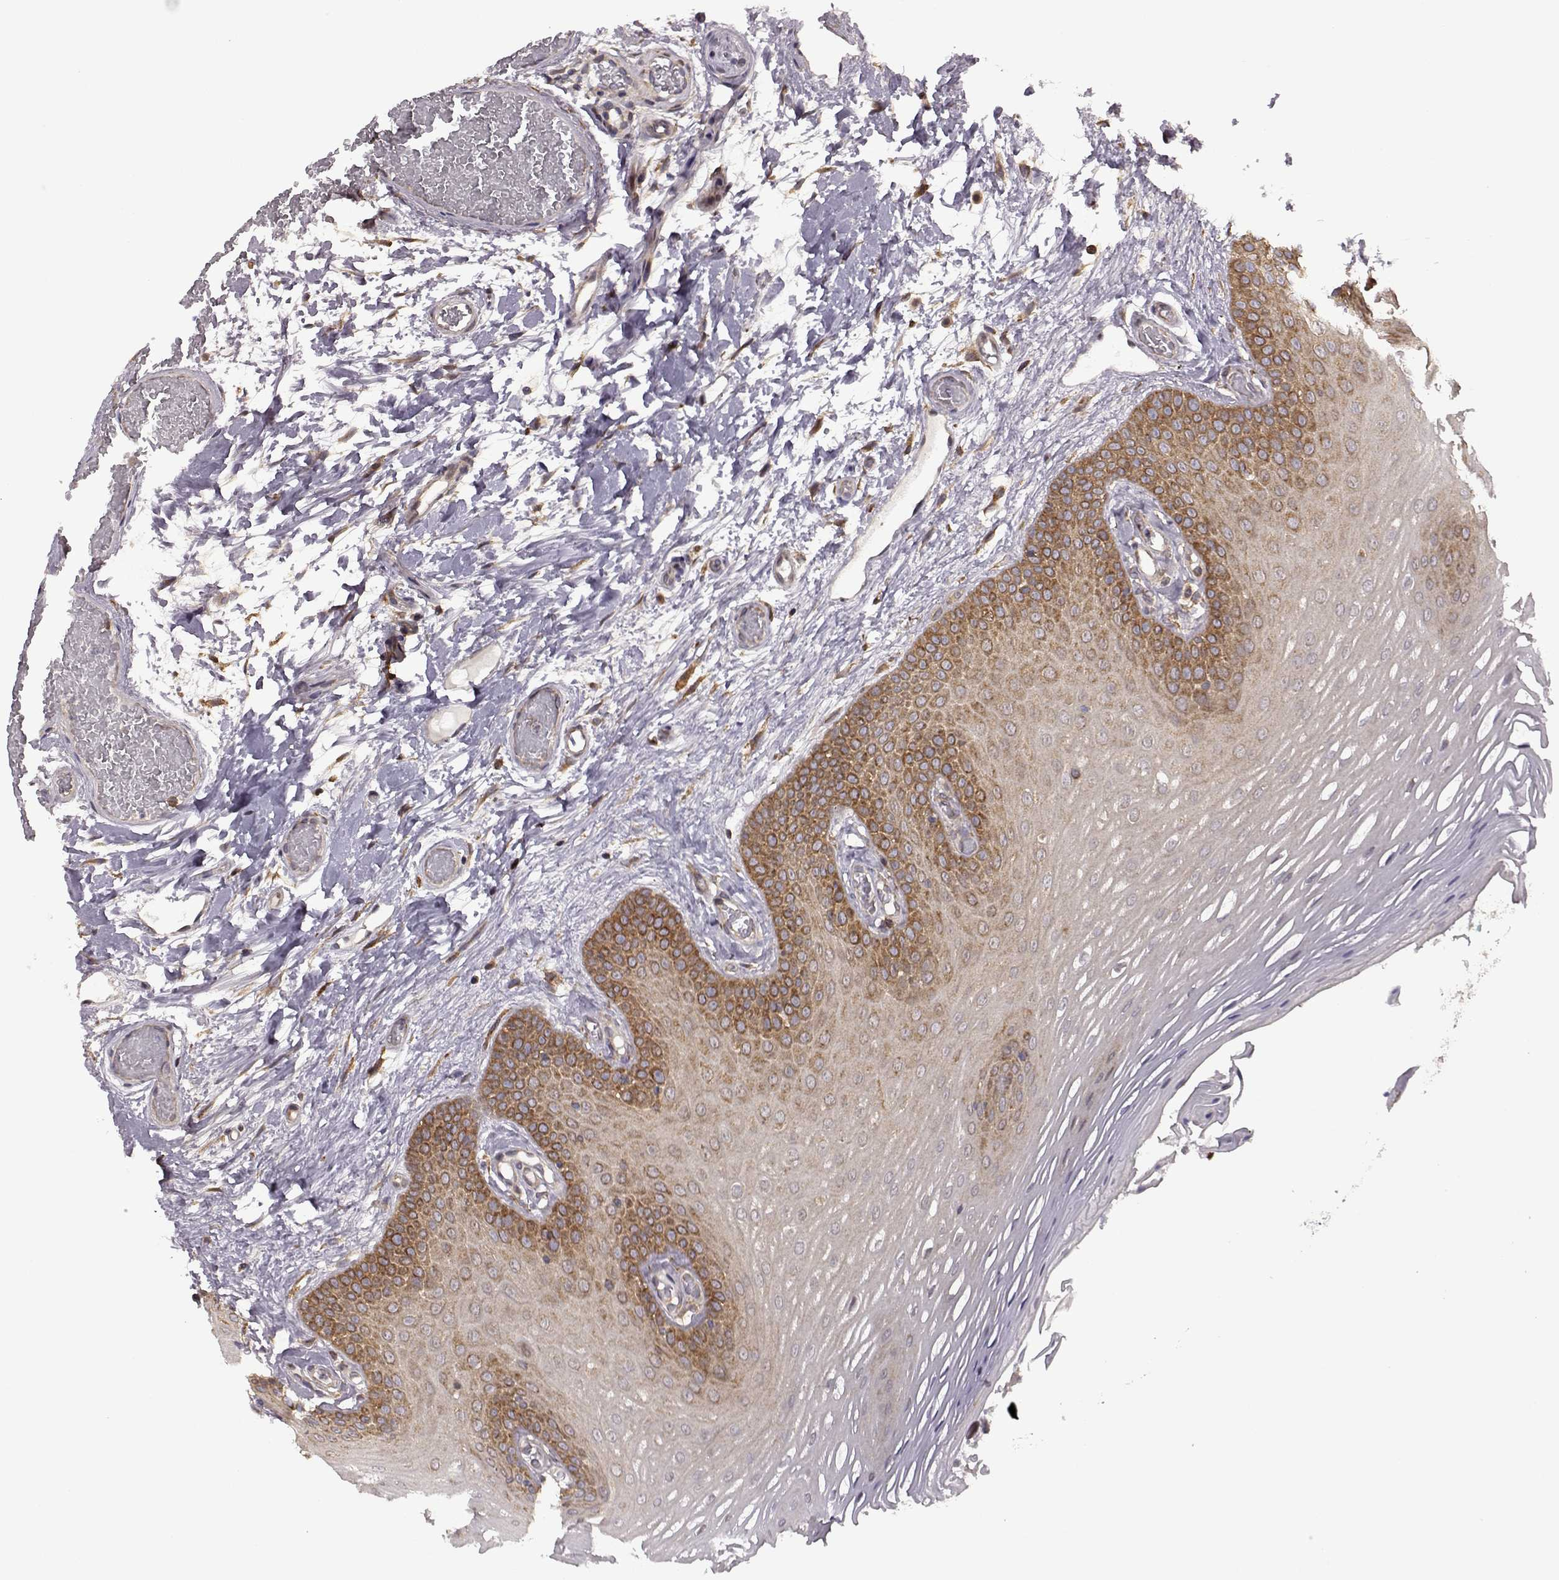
{"staining": {"intensity": "strong", "quantity": "25%-75%", "location": "cytoplasmic/membranous"}, "tissue": "oral mucosa", "cell_type": "Squamous epithelial cells", "image_type": "normal", "snomed": [{"axis": "morphology", "description": "Normal tissue, NOS"}, {"axis": "morphology", "description": "Squamous cell carcinoma, NOS"}, {"axis": "topography", "description": "Oral tissue"}, {"axis": "topography", "description": "Head-Neck"}], "caption": "Strong cytoplasmic/membranous protein positivity is identified in approximately 25%-75% of squamous epithelial cells in oral mucosa.", "gene": "URI1", "patient": {"sex": "male", "age": 78}}